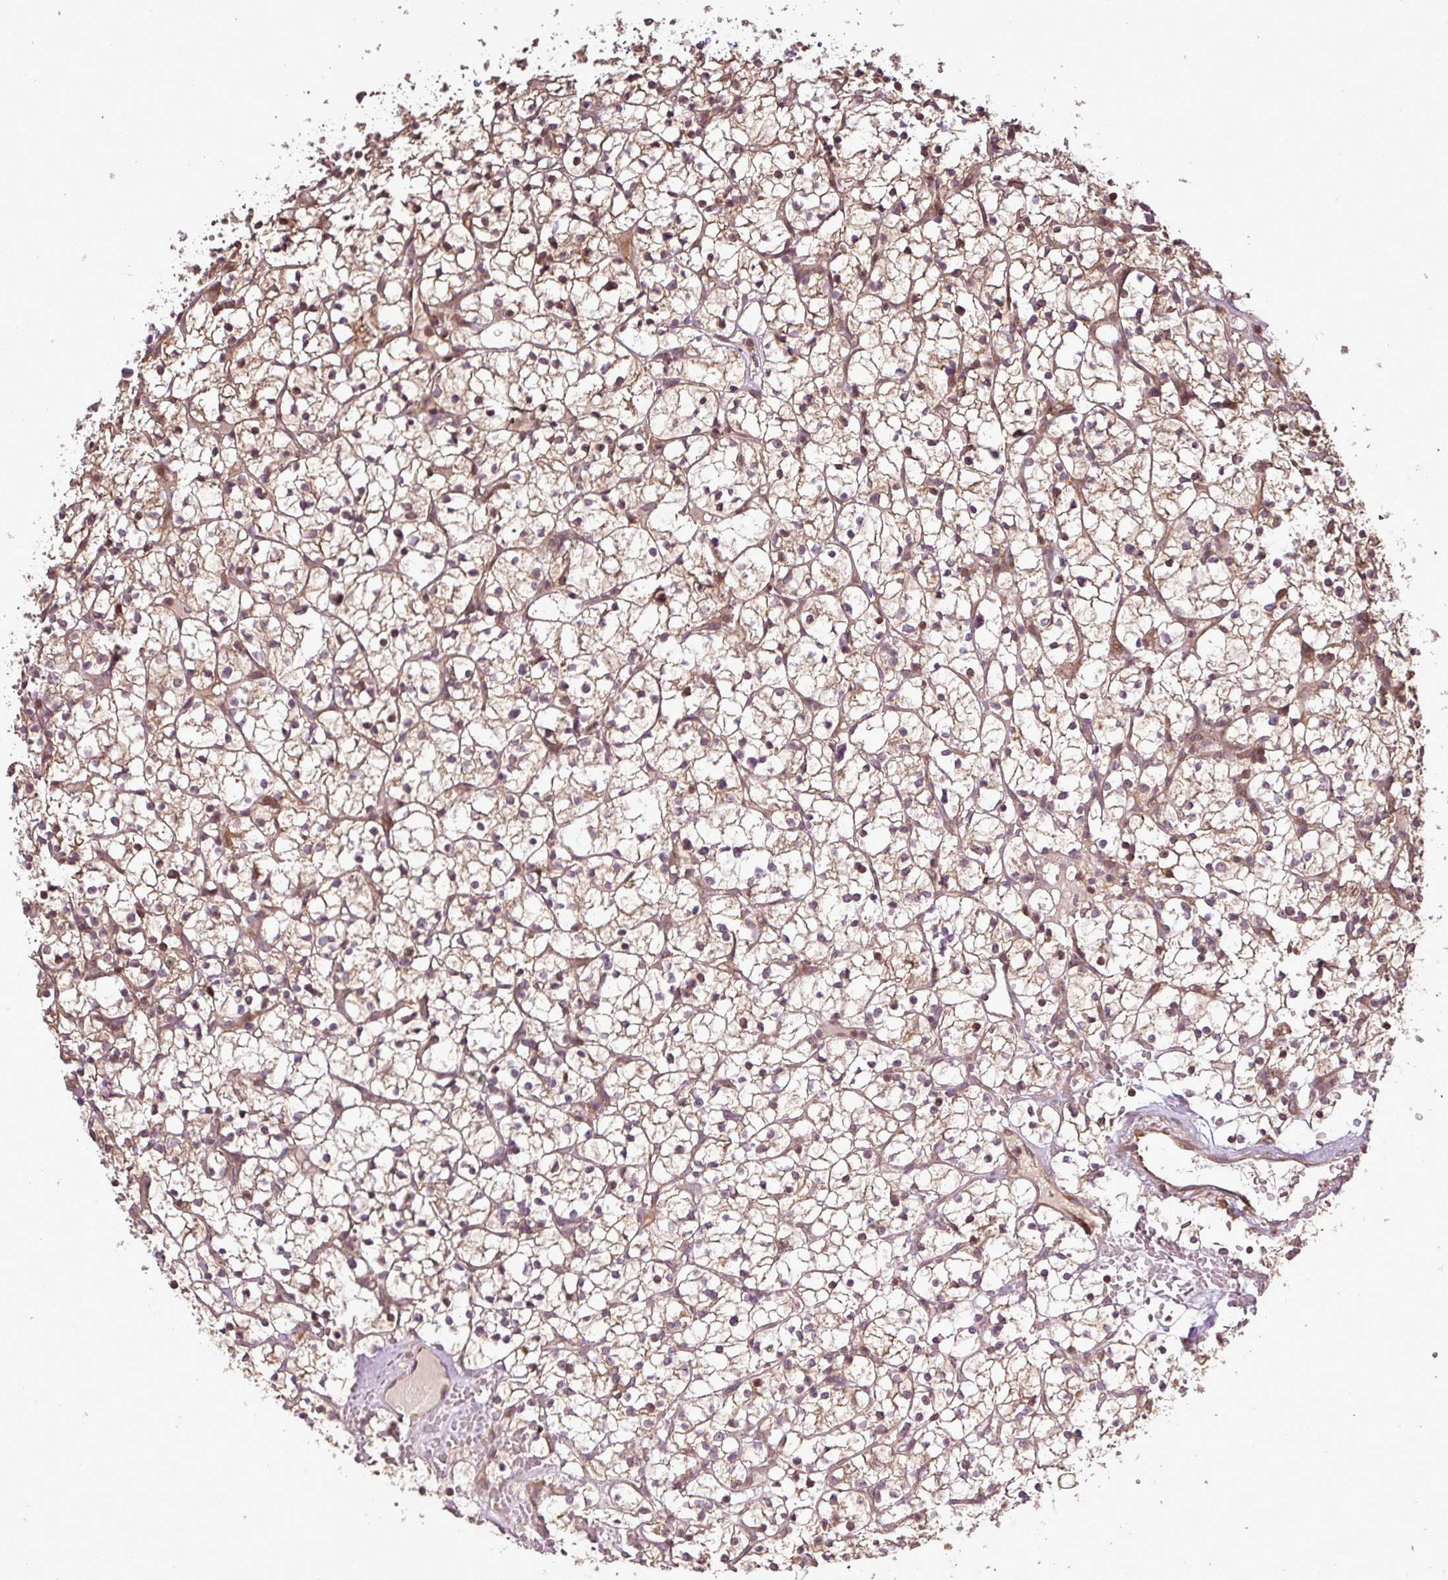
{"staining": {"intensity": "weak", "quantity": "25%-75%", "location": "cytoplasmic/membranous,nuclear"}, "tissue": "renal cancer", "cell_type": "Tumor cells", "image_type": "cancer", "snomed": [{"axis": "morphology", "description": "Adenocarcinoma, NOS"}, {"axis": "topography", "description": "Kidney"}], "caption": "A micrograph of renal cancer (adenocarcinoma) stained for a protein shows weak cytoplasmic/membranous and nuclear brown staining in tumor cells.", "gene": "FAIM", "patient": {"sex": "female", "age": 64}}